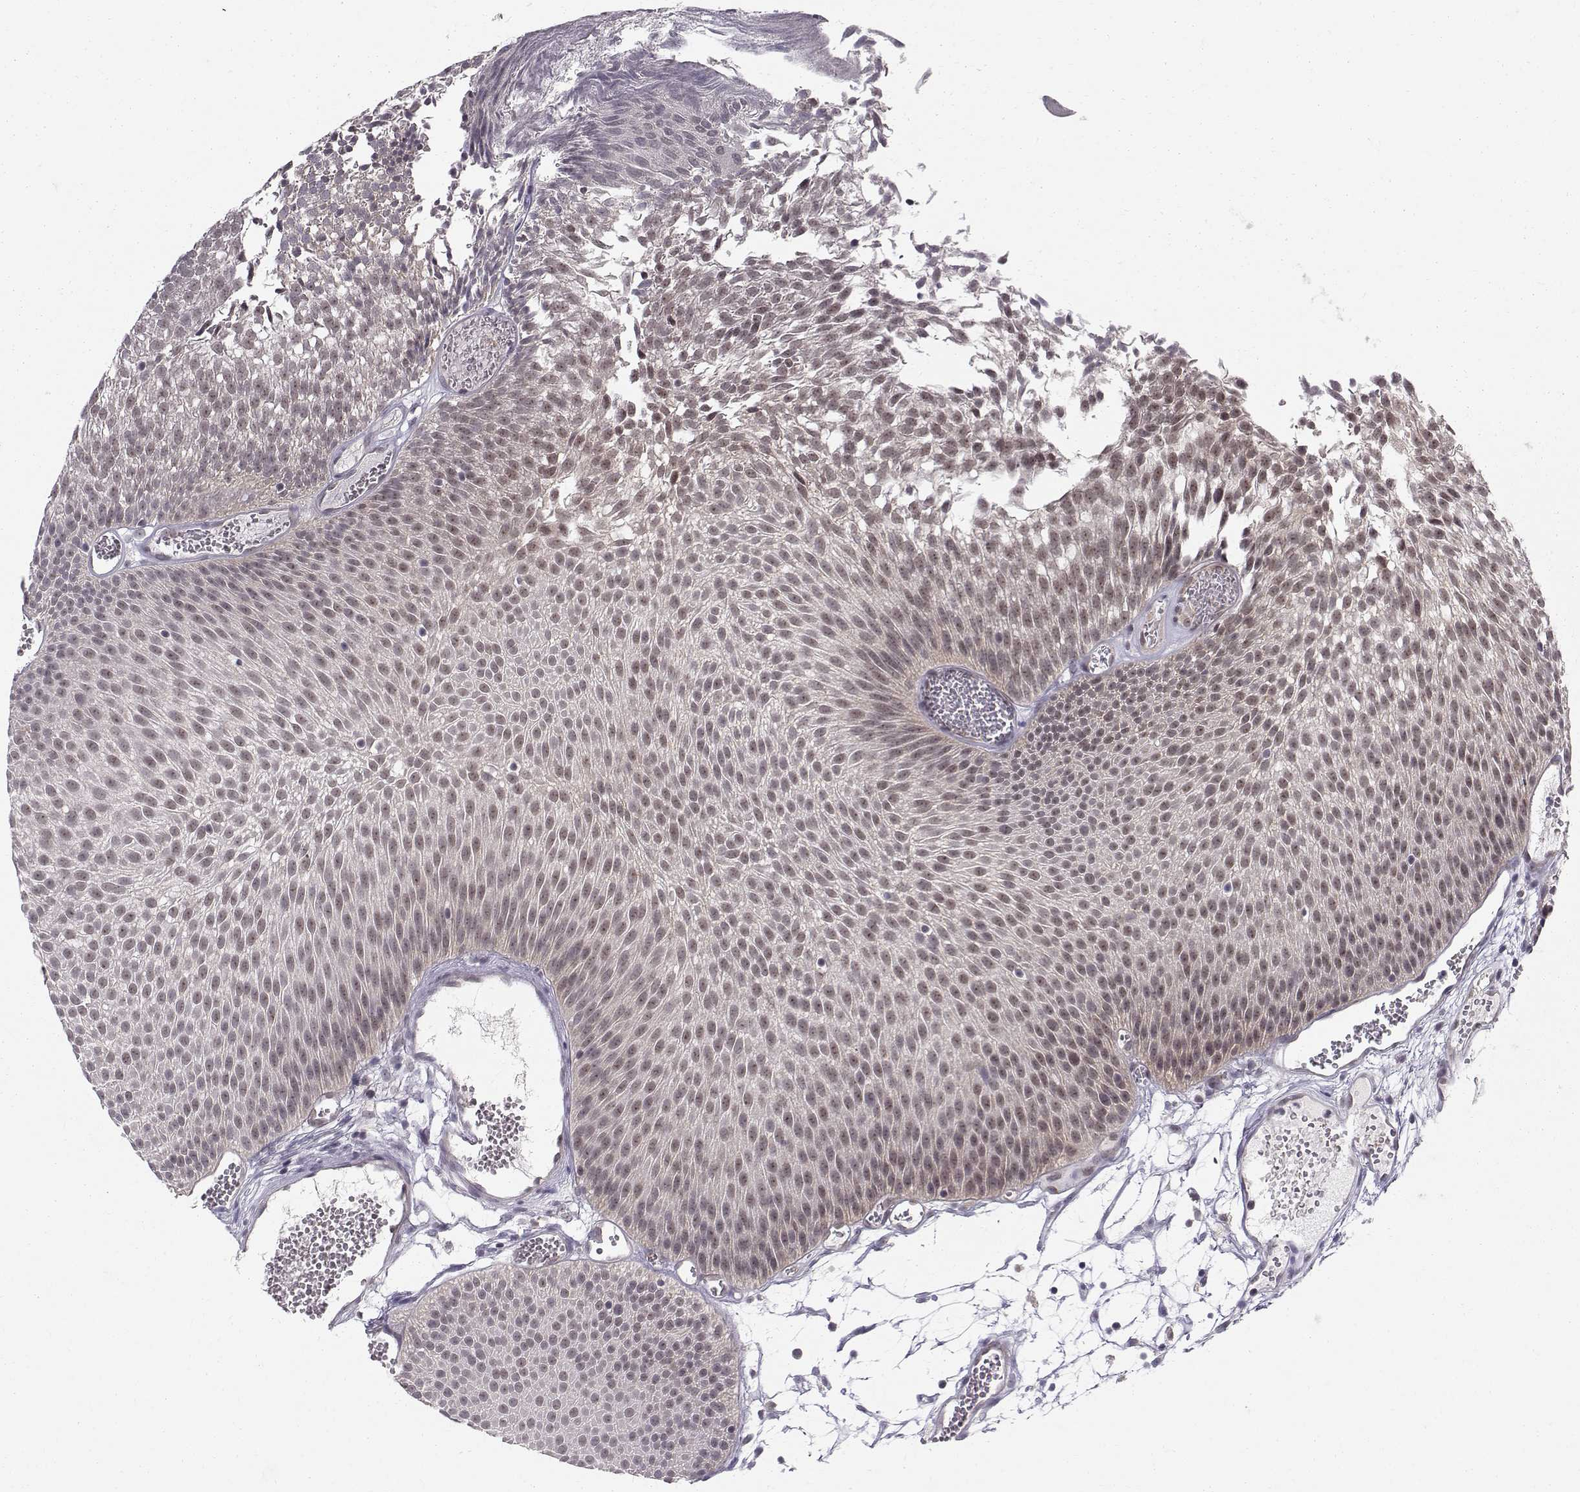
{"staining": {"intensity": "negative", "quantity": "none", "location": "none"}, "tissue": "urothelial cancer", "cell_type": "Tumor cells", "image_type": "cancer", "snomed": [{"axis": "morphology", "description": "Urothelial carcinoma, Low grade"}, {"axis": "topography", "description": "Urinary bladder"}], "caption": "Urothelial cancer stained for a protein using immunohistochemistry (IHC) exhibits no positivity tumor cells.", "gene": "RPP38", "patient": {"sex": "male", "age": 52}}